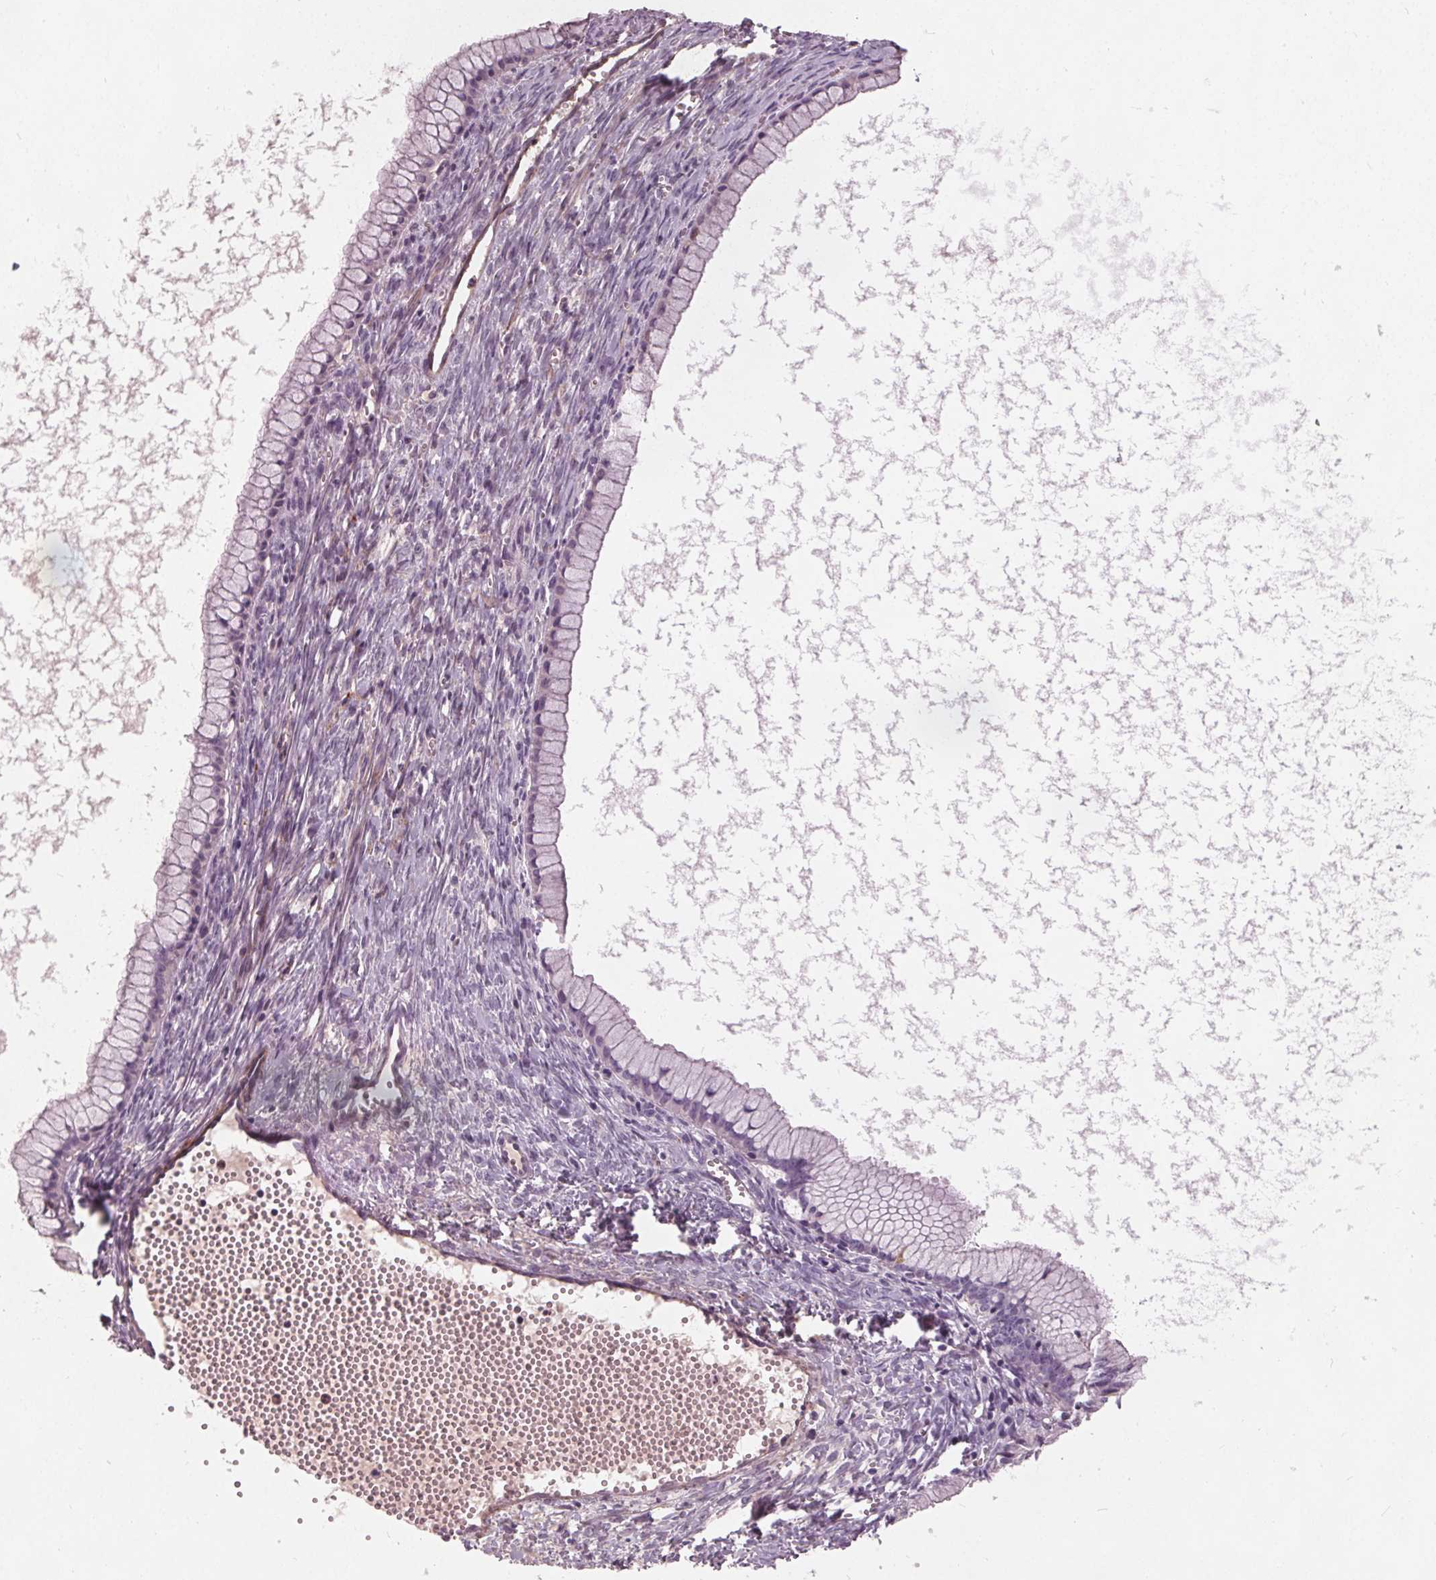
{"staining": {"intensity": "negative", "quantity": "none", "location": "none"}, "tissue": "ovarian cancer", "cell_type": "Tumor cells", "image_type": "cancer", "snomed": [{"axis": "morphology", "description": "Cystadenocarcinoma, mucinous, NOS"}, {"axis": "topography", "description": "Ovary"}], "caption": "There is no significant positivity in tumor cells of ovarian cancer (mucinous cystadenocarcinoma).", "gene": "PDGFD", "patient": {"sex": "female", "age": 41}}